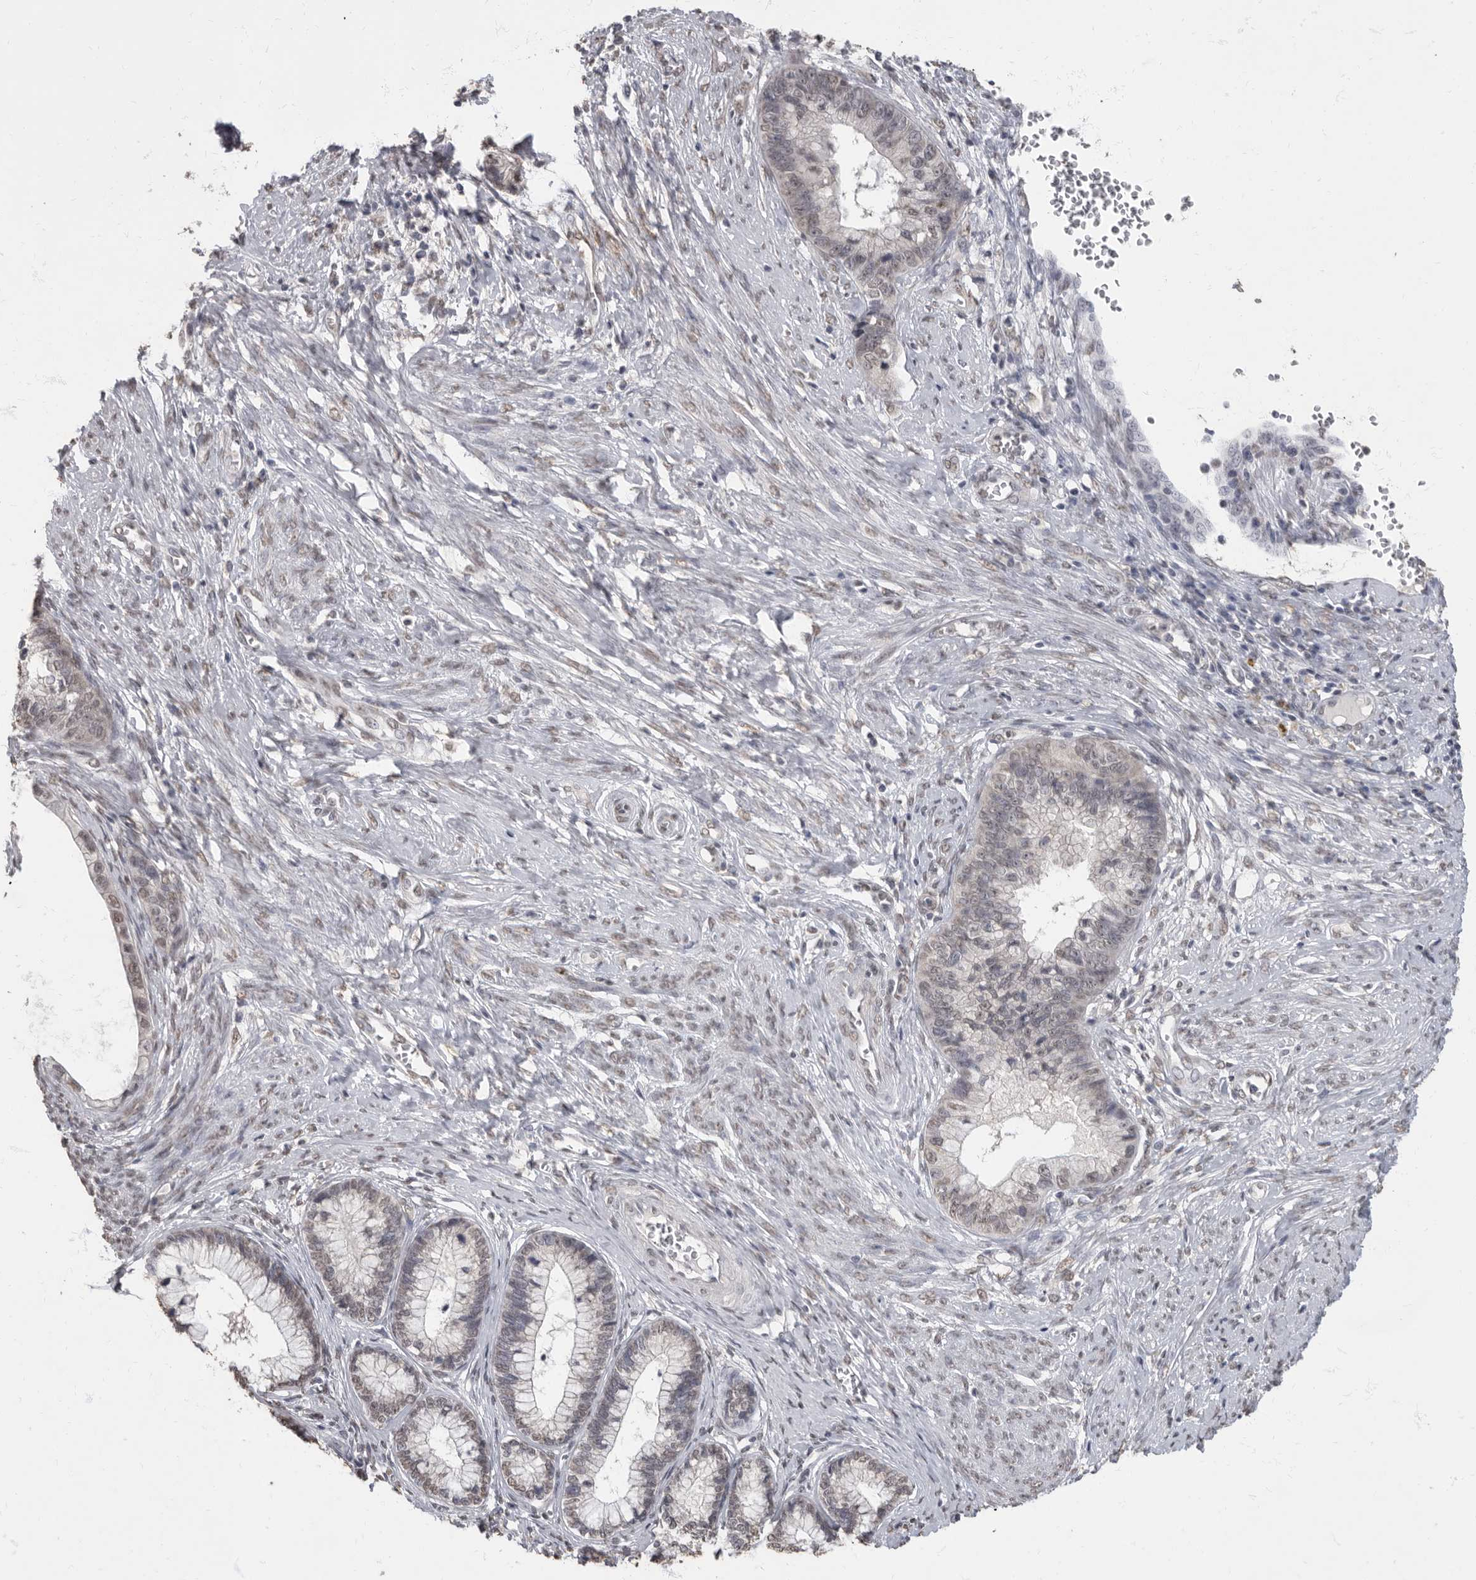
{"staining": {"intensity": "weak", "quantity": "<25%", "location": "nuclear"}, "tissue": "cervical cancer", "cell_type": "Tumor cells", "image_type": "cancer", "snomed": [{"axis": "morphology", "description": "Adenocarcinoma, NOS"}, {"axis": "topography", "description": "Cervix"}], "caption": "A high-resolution histopathology image shows IHC staining of cervical cancer (adenocarcinoma), which demonstrates no significant positivity in tumor cells.", "gene": "NBL1", "patient": {"sex": "female", "age": 44}}